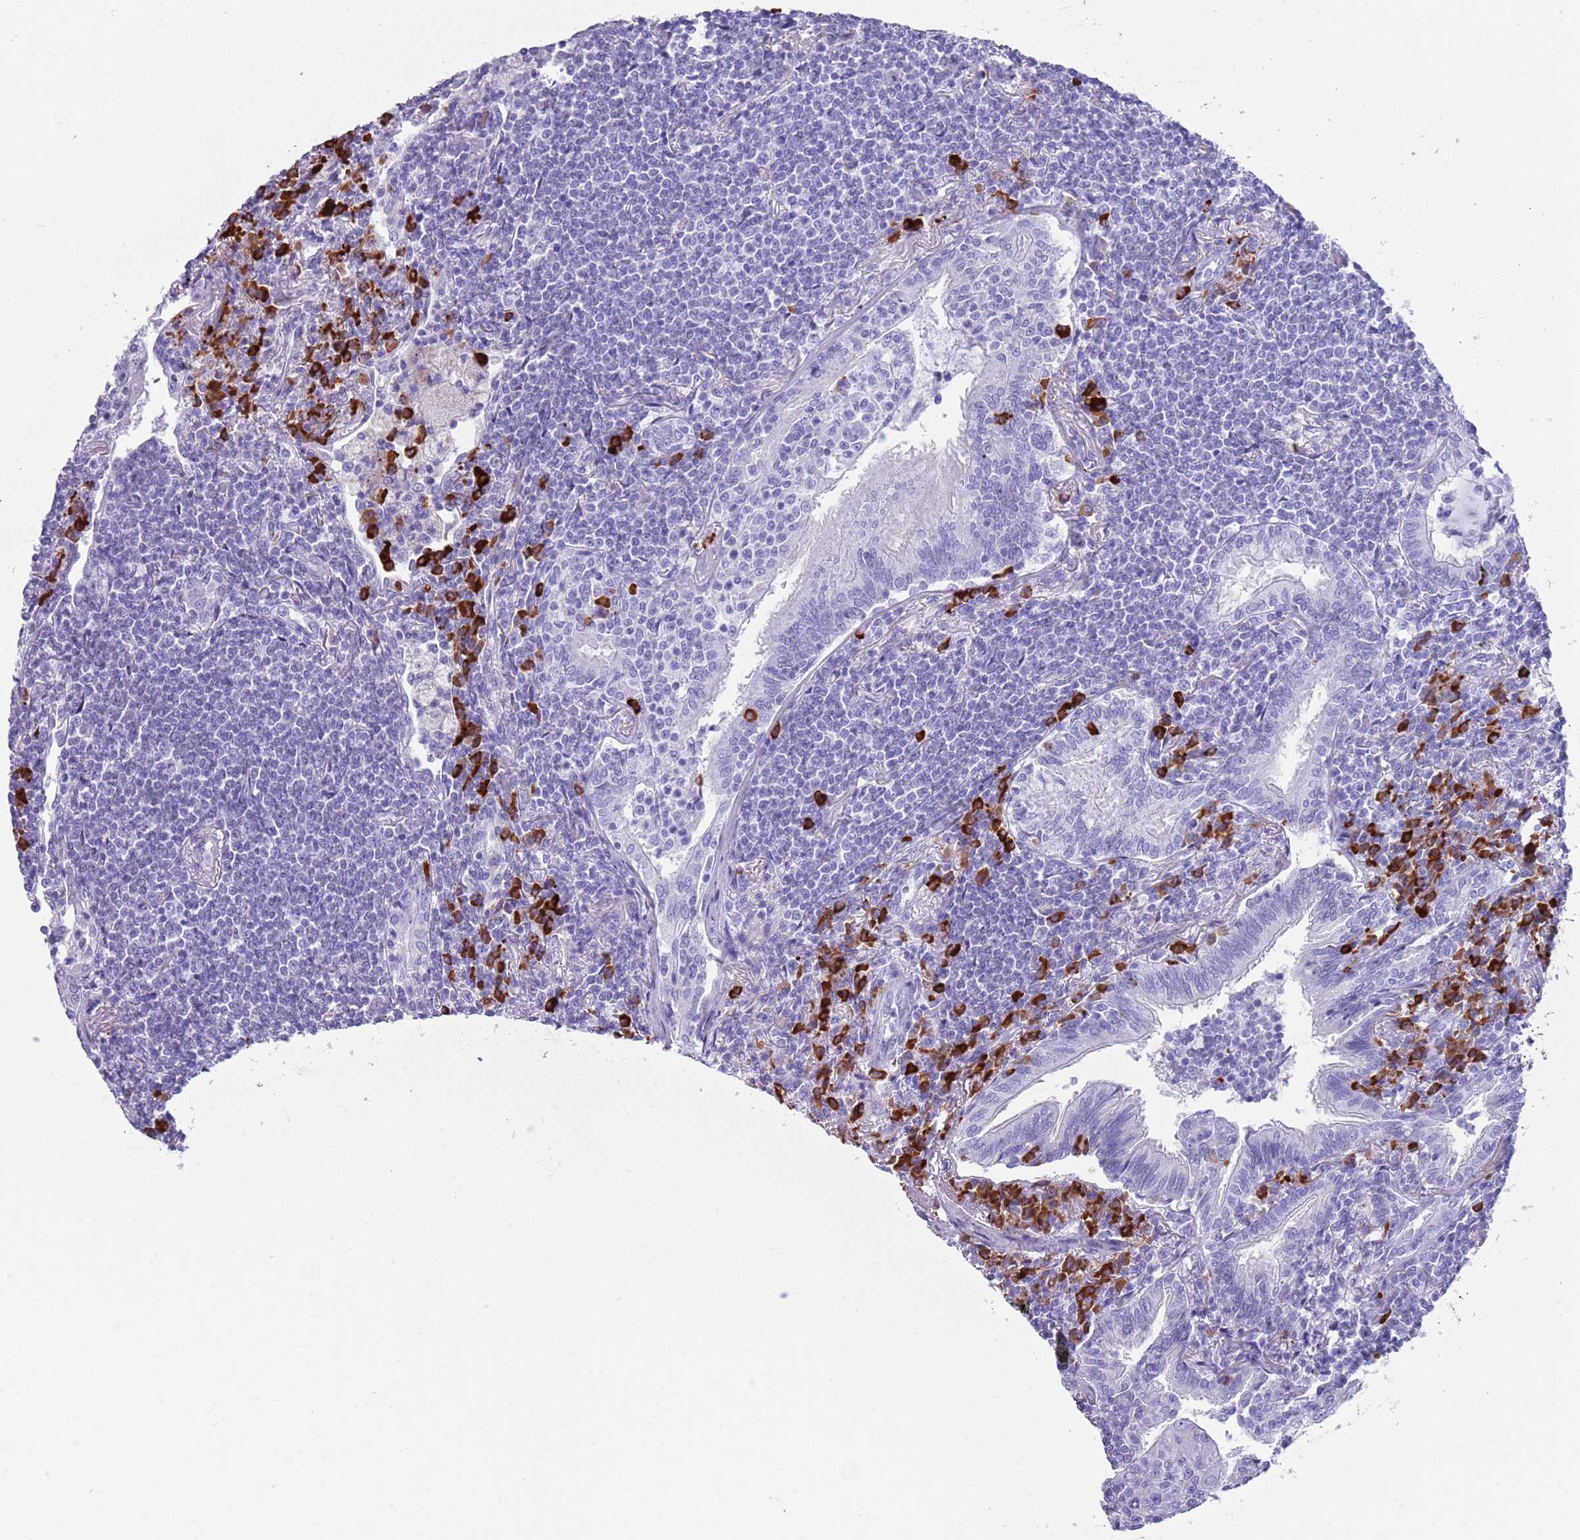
{"staining": {"intensity": "negative", "quantity": "none", "location": "none"}, "tissue": "lymphoma", "cell_type": "Tumor cells", "image_type": "cancer", "snomed": [{"axis": "morphology", "description": "Malignant lymphoma, non-Hodgkin's type, Low grade"}, {"axis": "topography", "description": "Lung"}], "caption": "A micrograph of low-grade malignant lymphoma, non-Hodgkin's type stained for a protein reveals no brown staining in tumor cells. The staining is performed using DAB (3,3'-diaminobenzidine) brown chromogen with nuclei counter-stained in using hematoxylin.", "gene": "LY6G5B", "patient": {"sex": "female", "age": 71}}